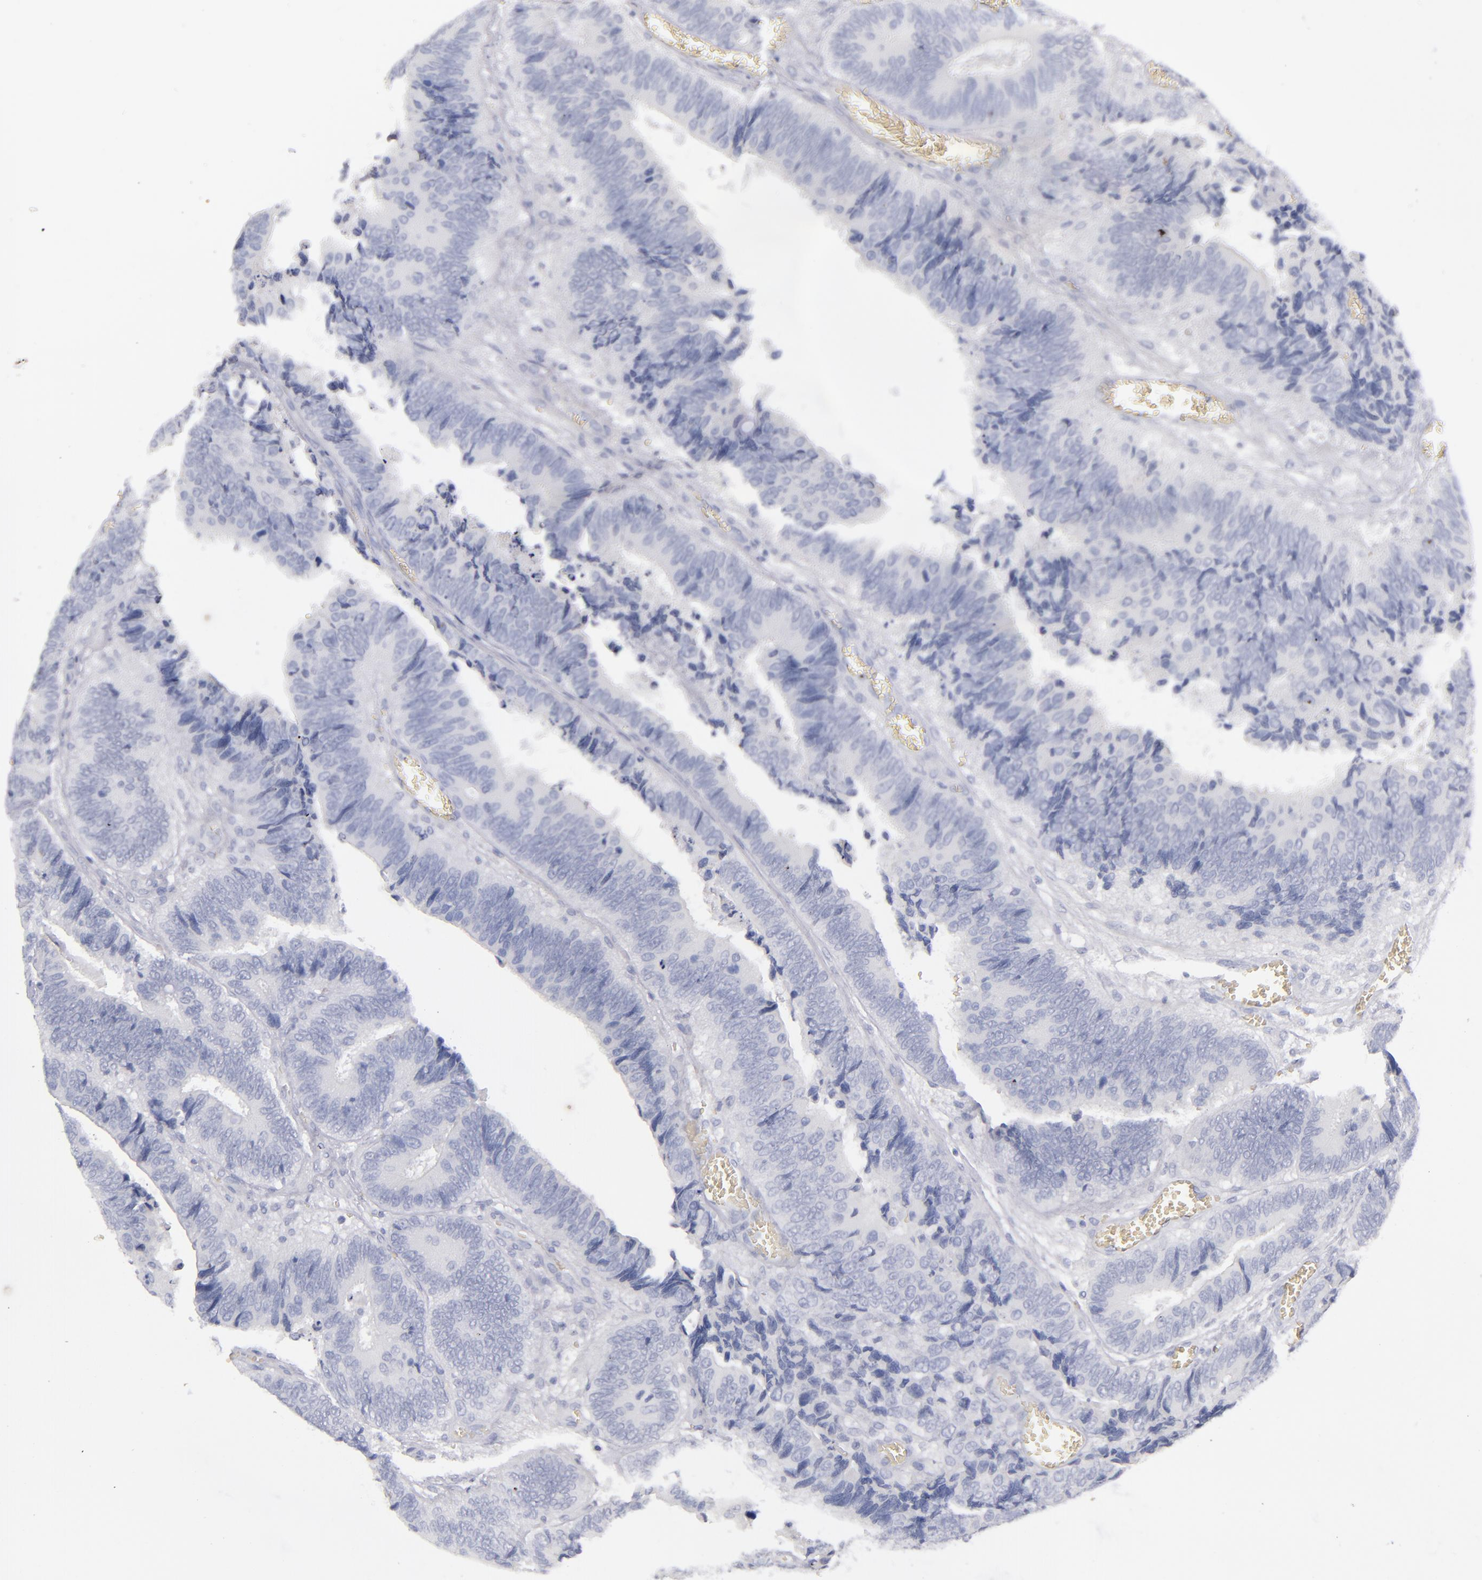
{"staining": {"intensity": "negative", "quantity": "none", "location": "none"}, "tissue": "colorectal cancer", "cell_type": "Tumor cells", "image_type": "cancer", "snomed": [{"axis": "morphology", "description": "Adenocarcinoma, NOS"}, {"axis": "topography", "description": "Colon"}], "caption": "A high-resolution image shows immunohistochemistry staining of colorectal cancer, which shows no significant positivity in tumor cells.", "gene": "CD22", "patient": {"sex": "male", "age": 72}}